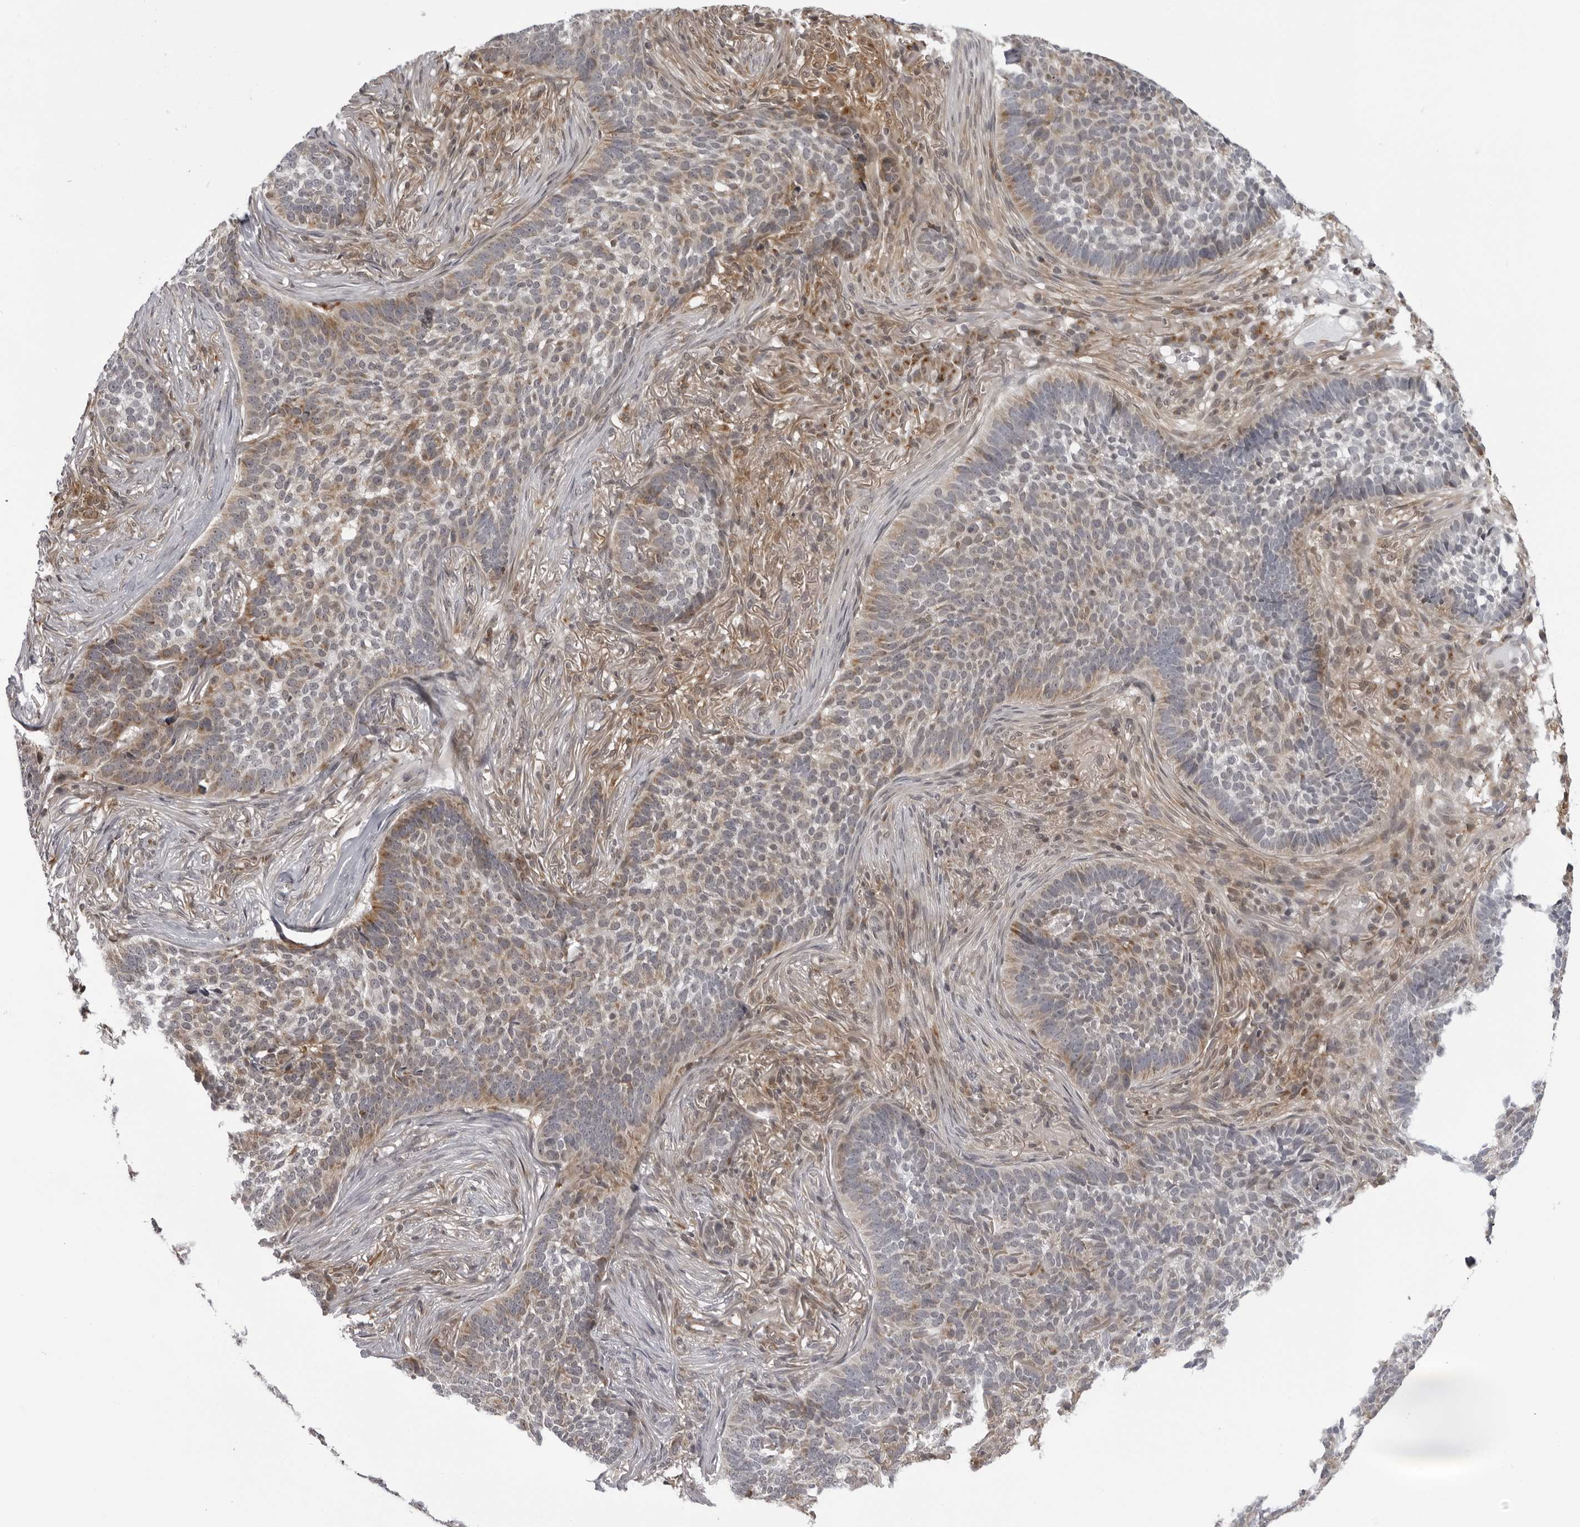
{"staining": {"intensity": "weak", "quantity": "25%-75%", "location": "cytoplasmic/membranous"}, "tissue": "skin cancer", "cell_type": "Tumor cells", "image_type": "cancer", "snomed": [{"axis": "morphology", "description": "Basal cell carcinoma"}, {"axis": "topography", "description": "Skin"}], "caption": "A brown stain shows weak cytoplasmic/membranous expression of a protein in human skin cancer (basal cell carcinoma) tumor cells.", "gene": "MRPS15", "patient": {"sex": "male", "age": 85}}